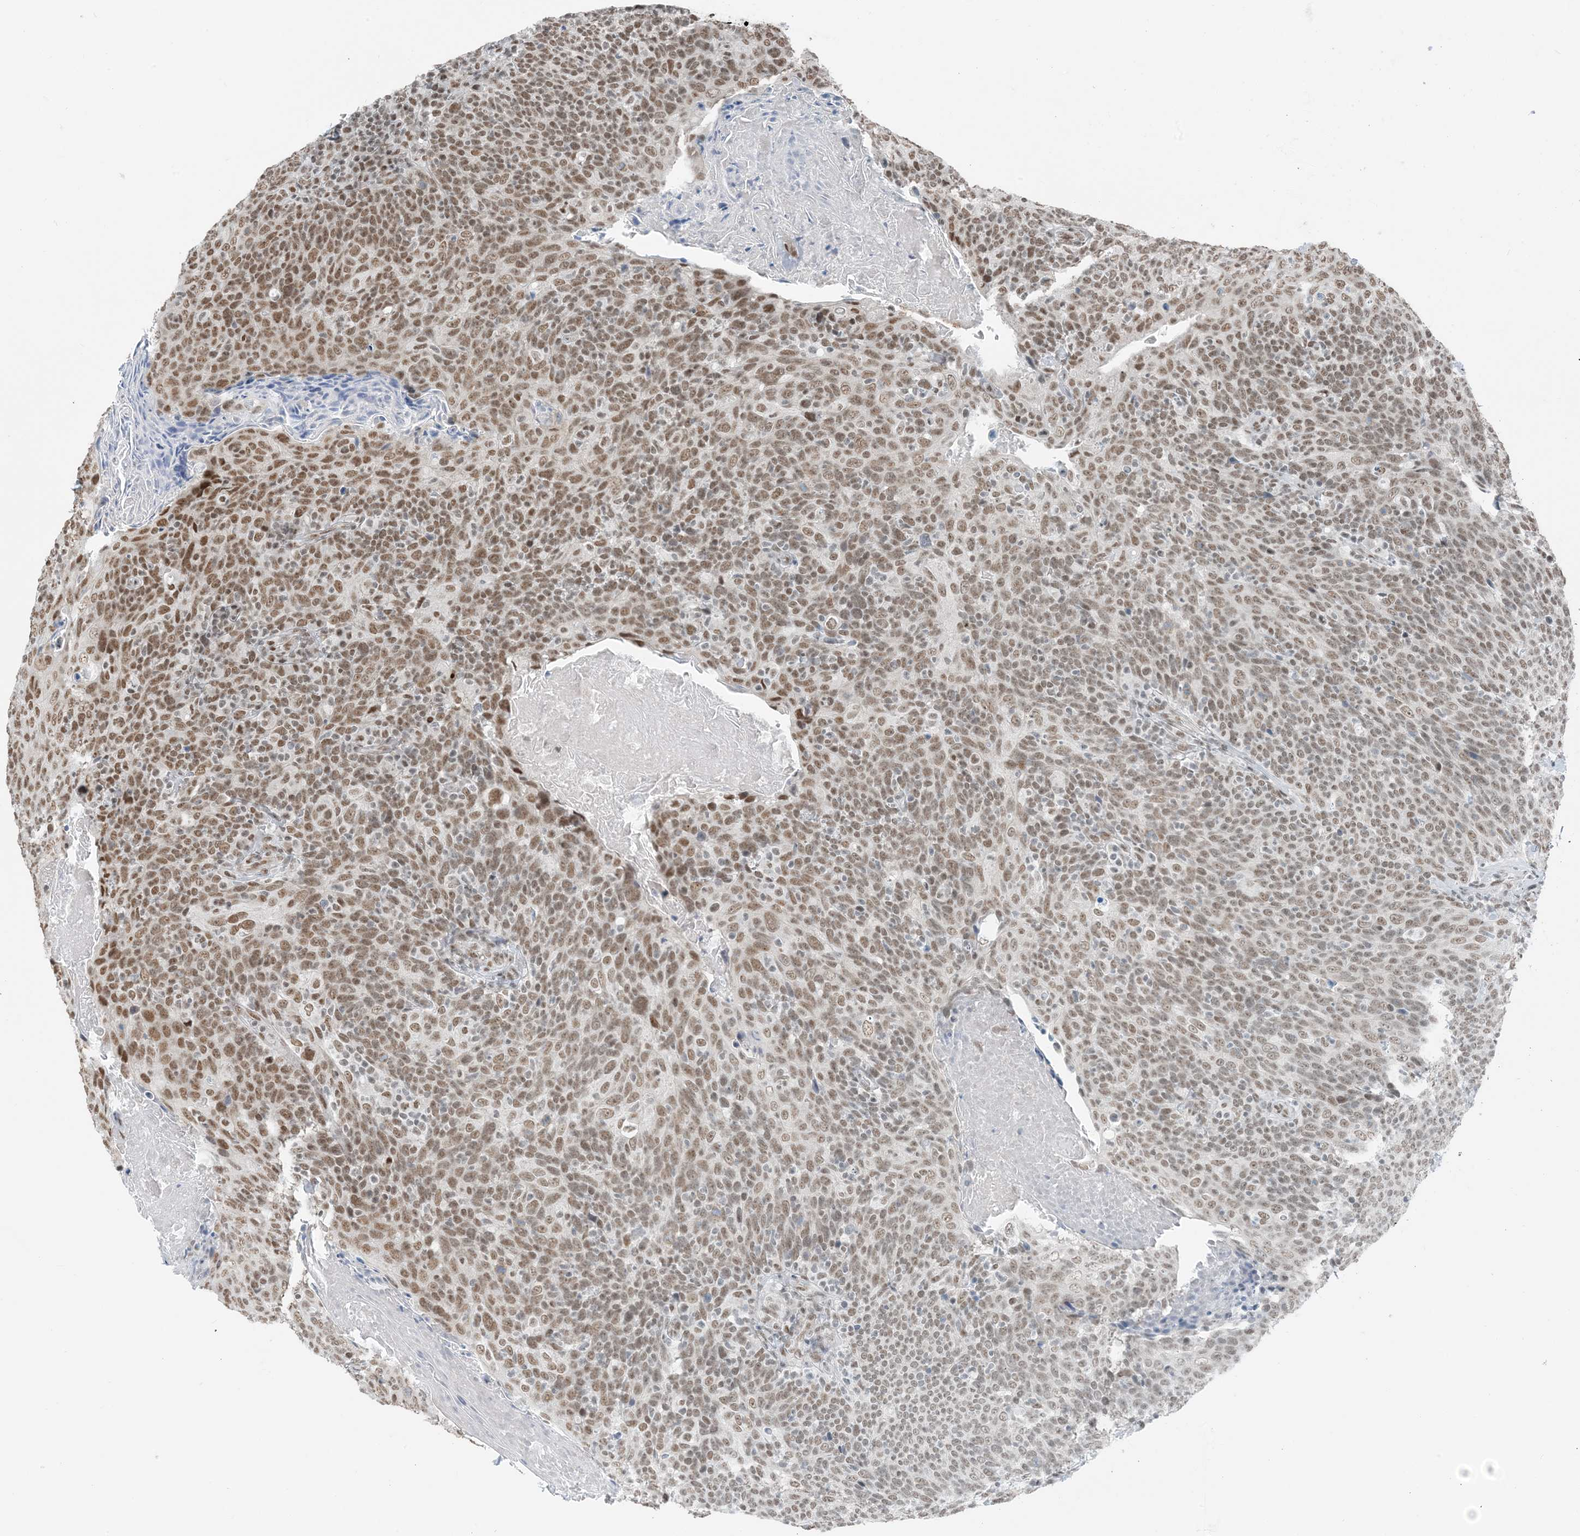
{"staining": {"intensity": "moderate", "quantity": ">75%", "location": "nuclear"}, "tissue": "head and neck cancer", "cell_type": "Tumor cells", "image_type": "cancer", "snomed": [{"axis": "morphology", "description": "Squamous cell carcinoma, NOS"}, {"axis": "morphology", "description": "Squamous cell carcinoma, metastatic, NOS"}, {"axis": "topography", "description": "Lymph node"}, {"axis": "topography", "description": "Head-Neck"}], "caption": "The histopathology image reveals staining of squamous cell carcinoma (head and neck), revealing moderate nuclear protein expression (brown color) within tumor cells.", "gene": "ZNF500", "patient": {"sex": "male", "age": 62}}